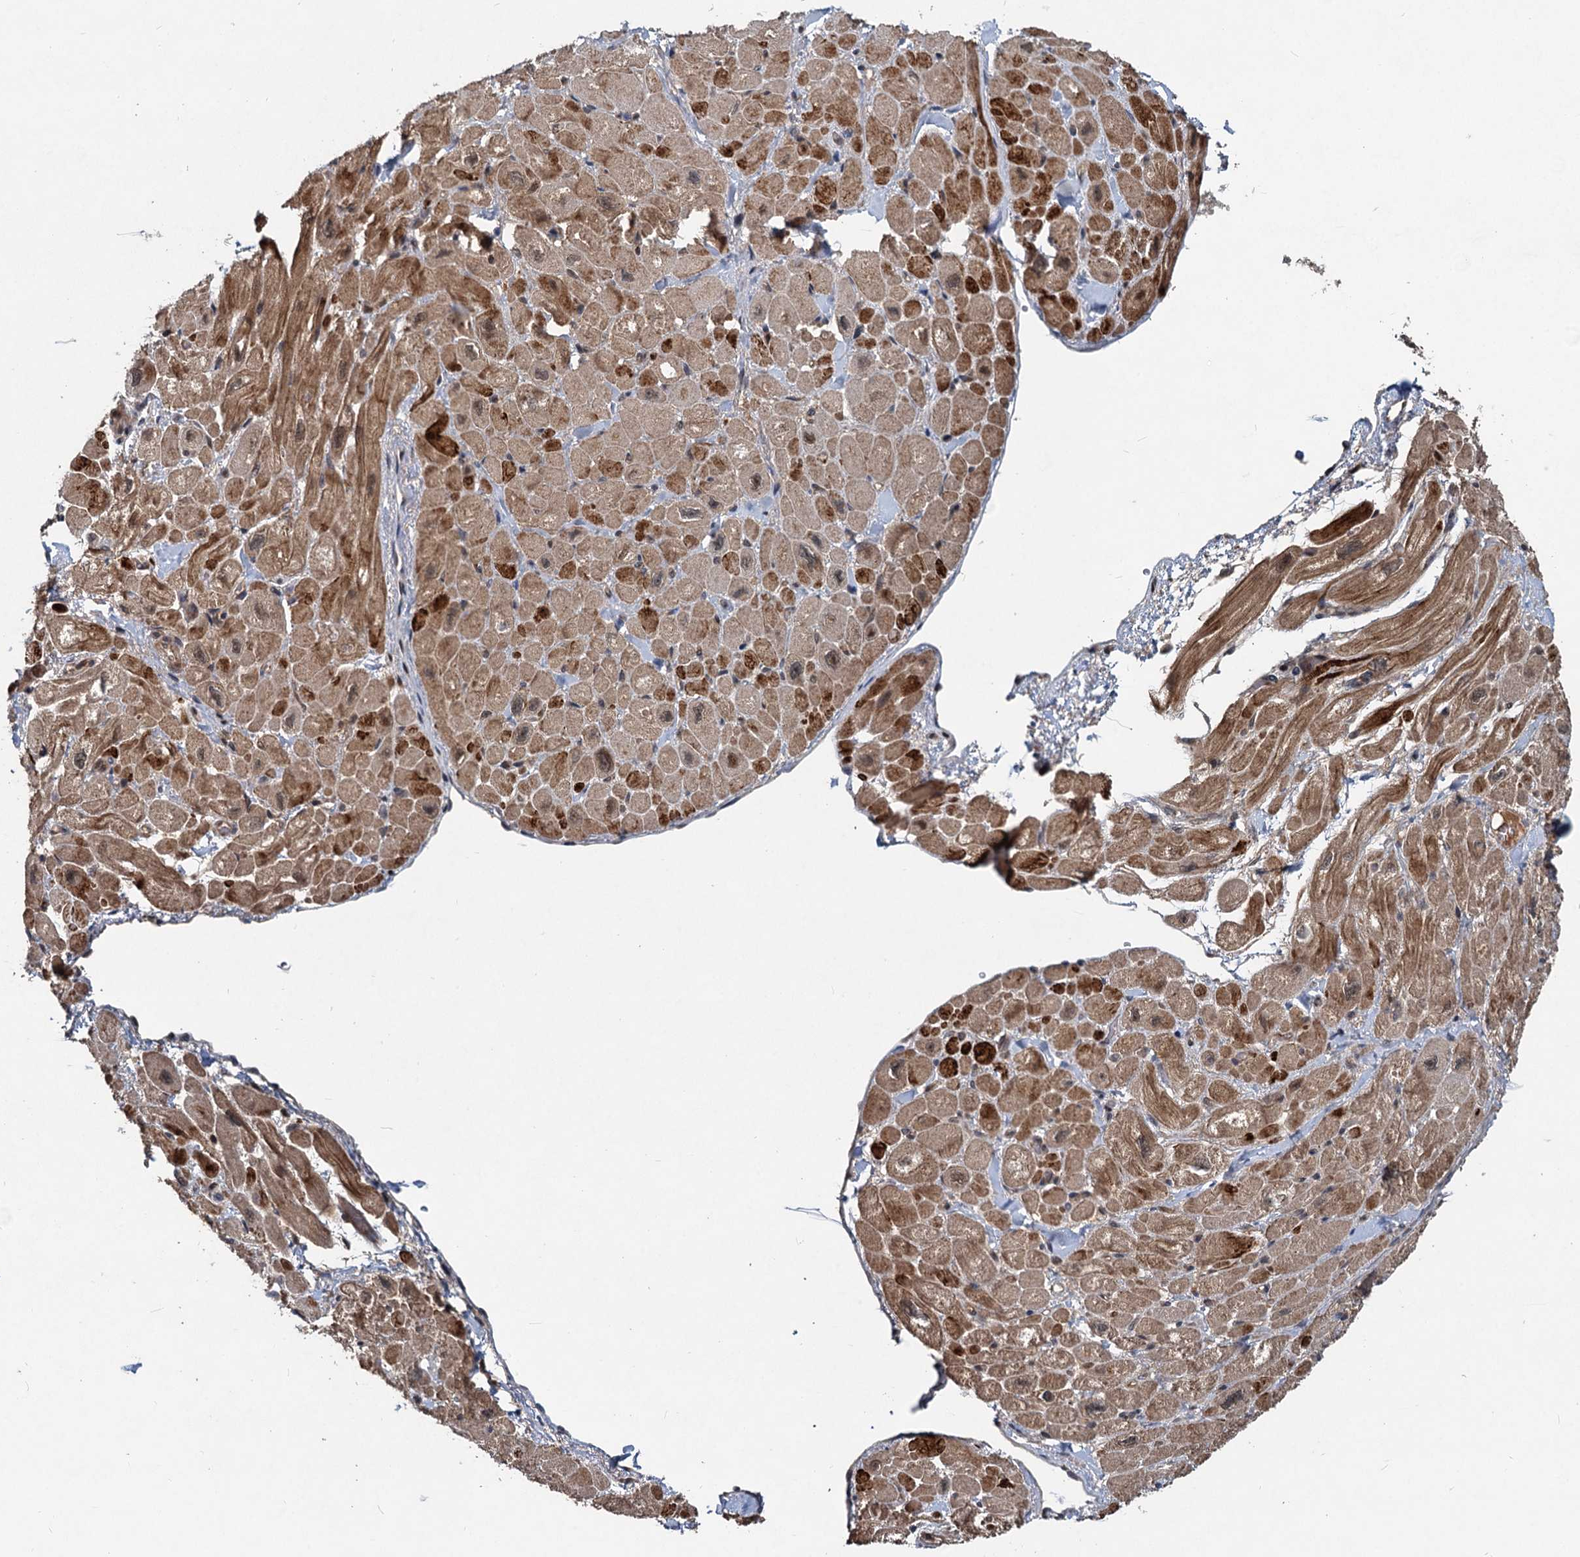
{"staining": {"intensity": "moderate", "quantity": ">75%", "location": "cytoplasmic/membranous"}, "tissue": "heart muscle", "cell_type": "Cardiomyocytes", "image_type": "normal", "snomed": [{"axis": "morphology", "description": "Normal tissue, NOS"}, {"axis": "topography", "description": "Heart"}], "caption": "High-magnification brightfield microscopy of normal heart muscle stained with DAB (brown) and counterstained with hematoxylin (blue). cardiomyocytes exhibit moderate cytoplasmic/membranous expression is present in approximately>75% of cells. (DAB = brown stain, brightfield microscopy at high magnification).", "gene": "RITA1", "patient": {"sex": "male", "age": 65}}